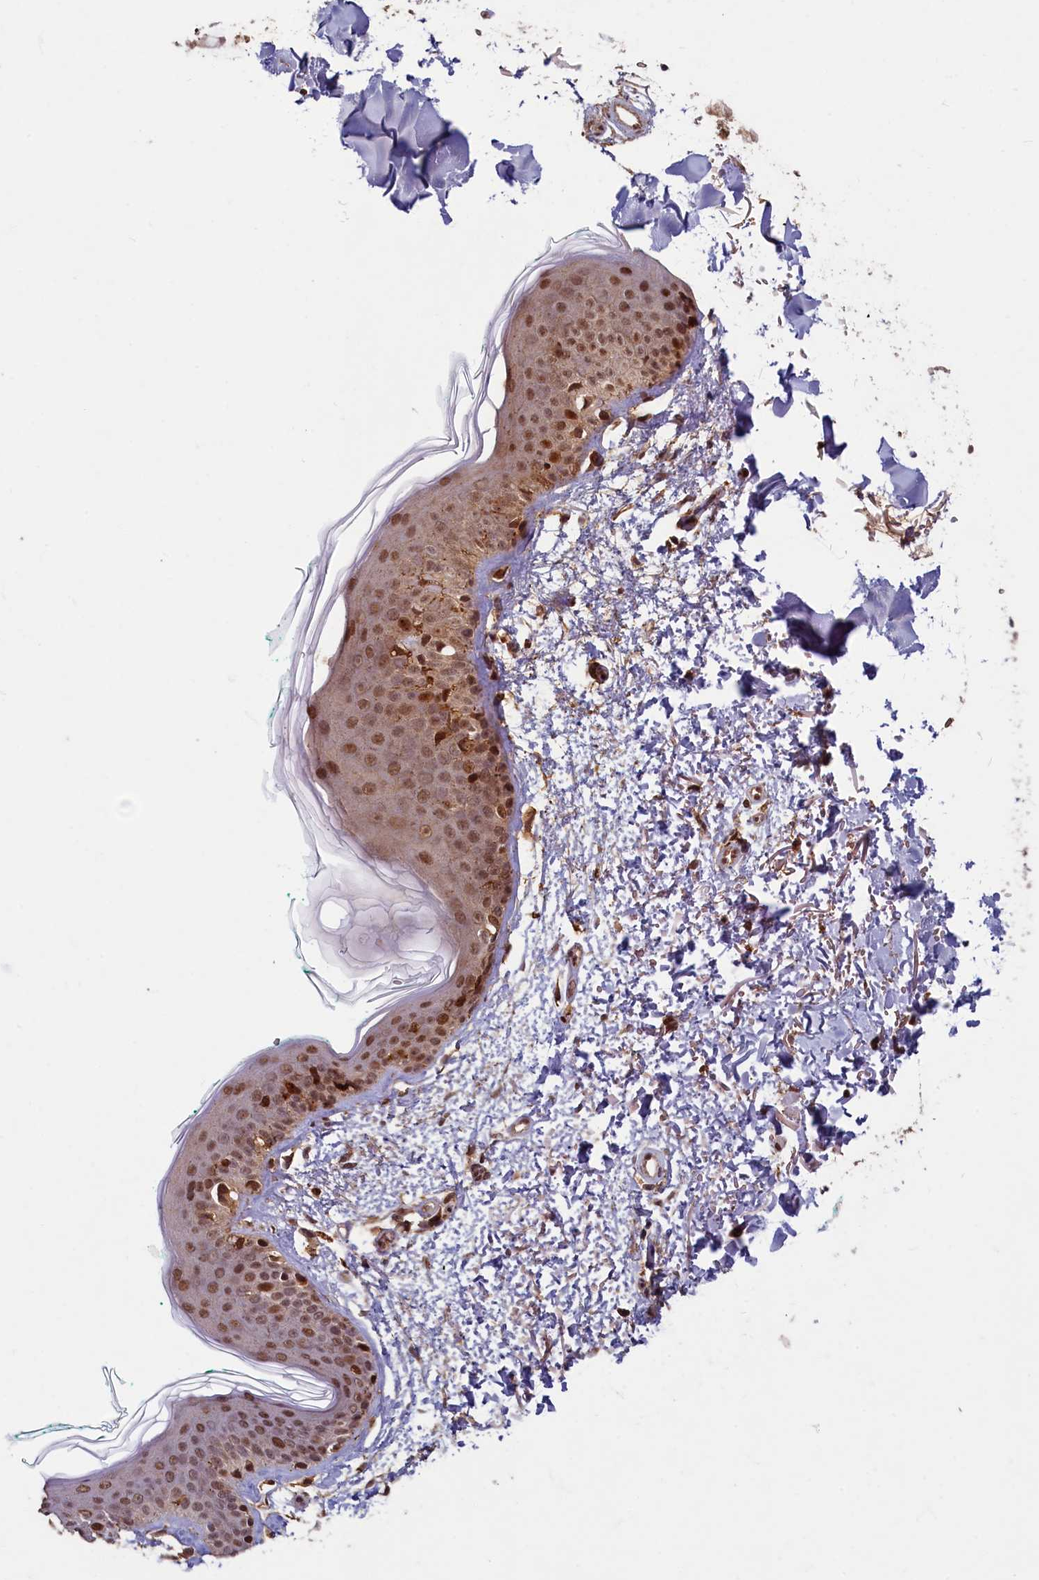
{"staining": {"intensity": "moderate", "quantity": ">75%", "location": "cytoplasmic/membranous"}, "tissue": "skin", "cell_type": "Fibroblasts", "image_type": "normal", "snomed": [{"axis": "morphology", "description": "Normal tissue, NOS"}, {"axis": "topography", "description": "Skin"}], "caption": "Benign skin reveals moderate cytoplasmic/membranous staining in approximately >75% of fibroblasts, visualized by immunohistochemistry. (DAB IHC, brown staining for protein, blue staining for nuclei).", "gene": "BRCA1", "patient": {"sex": "male", "age": 66}}